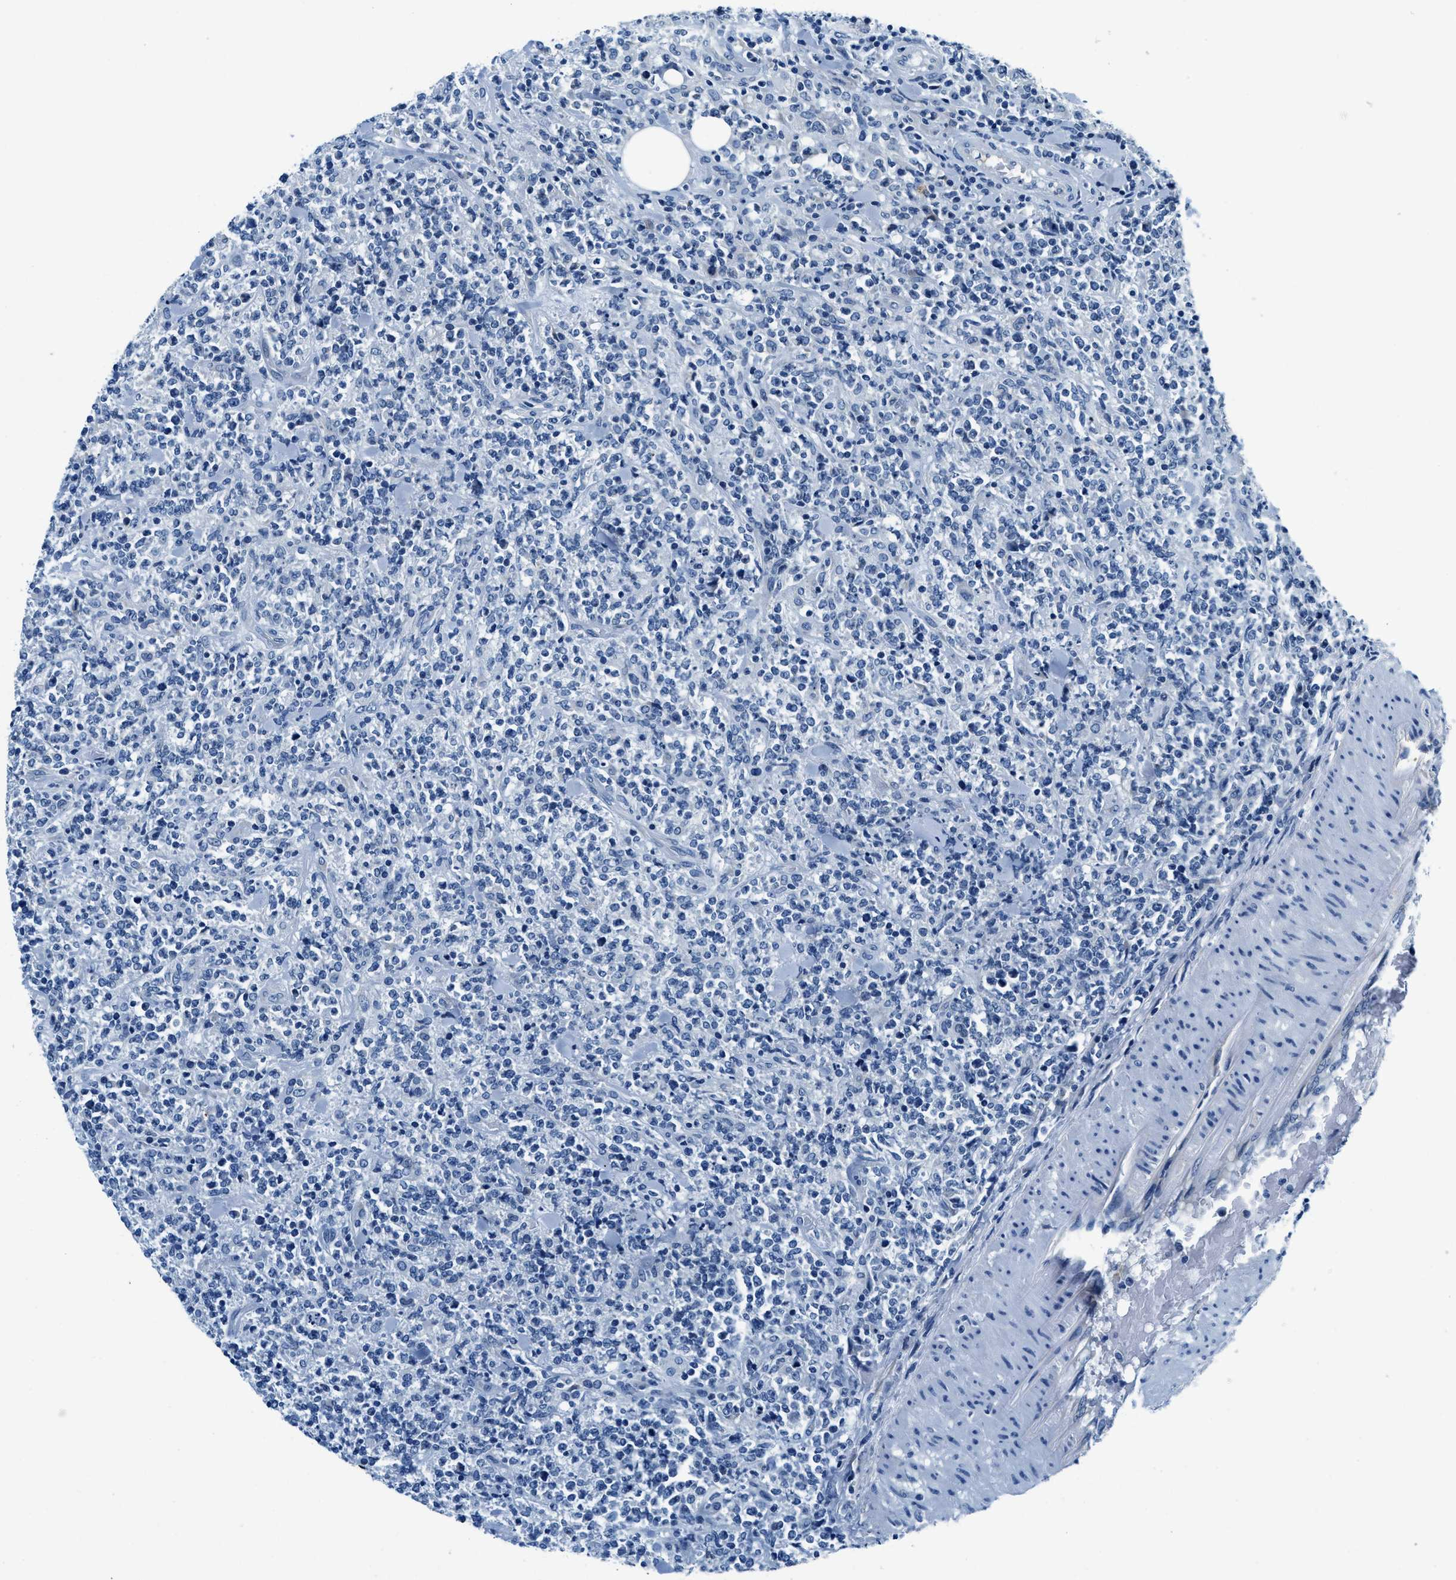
{"staining": {"intensity": "negative", "quantity": "none", "location": "none"}, "tissue": "lymphoma", "cell_type": "Tumor cells", "image_type": "cancer", "snomed": [{"axis": "morphology", "description": "Malignant lymphoma, non-Hodgkin's type, High grade"}, {"axis": "topography", "description": "Soft tissue"}], "caption": "Lymphoma was stained to show a protein in brown. There is no significant staining in tumor cells.", "gene": "UBAC2", "patient": {"sex": "male", "age": 18}}